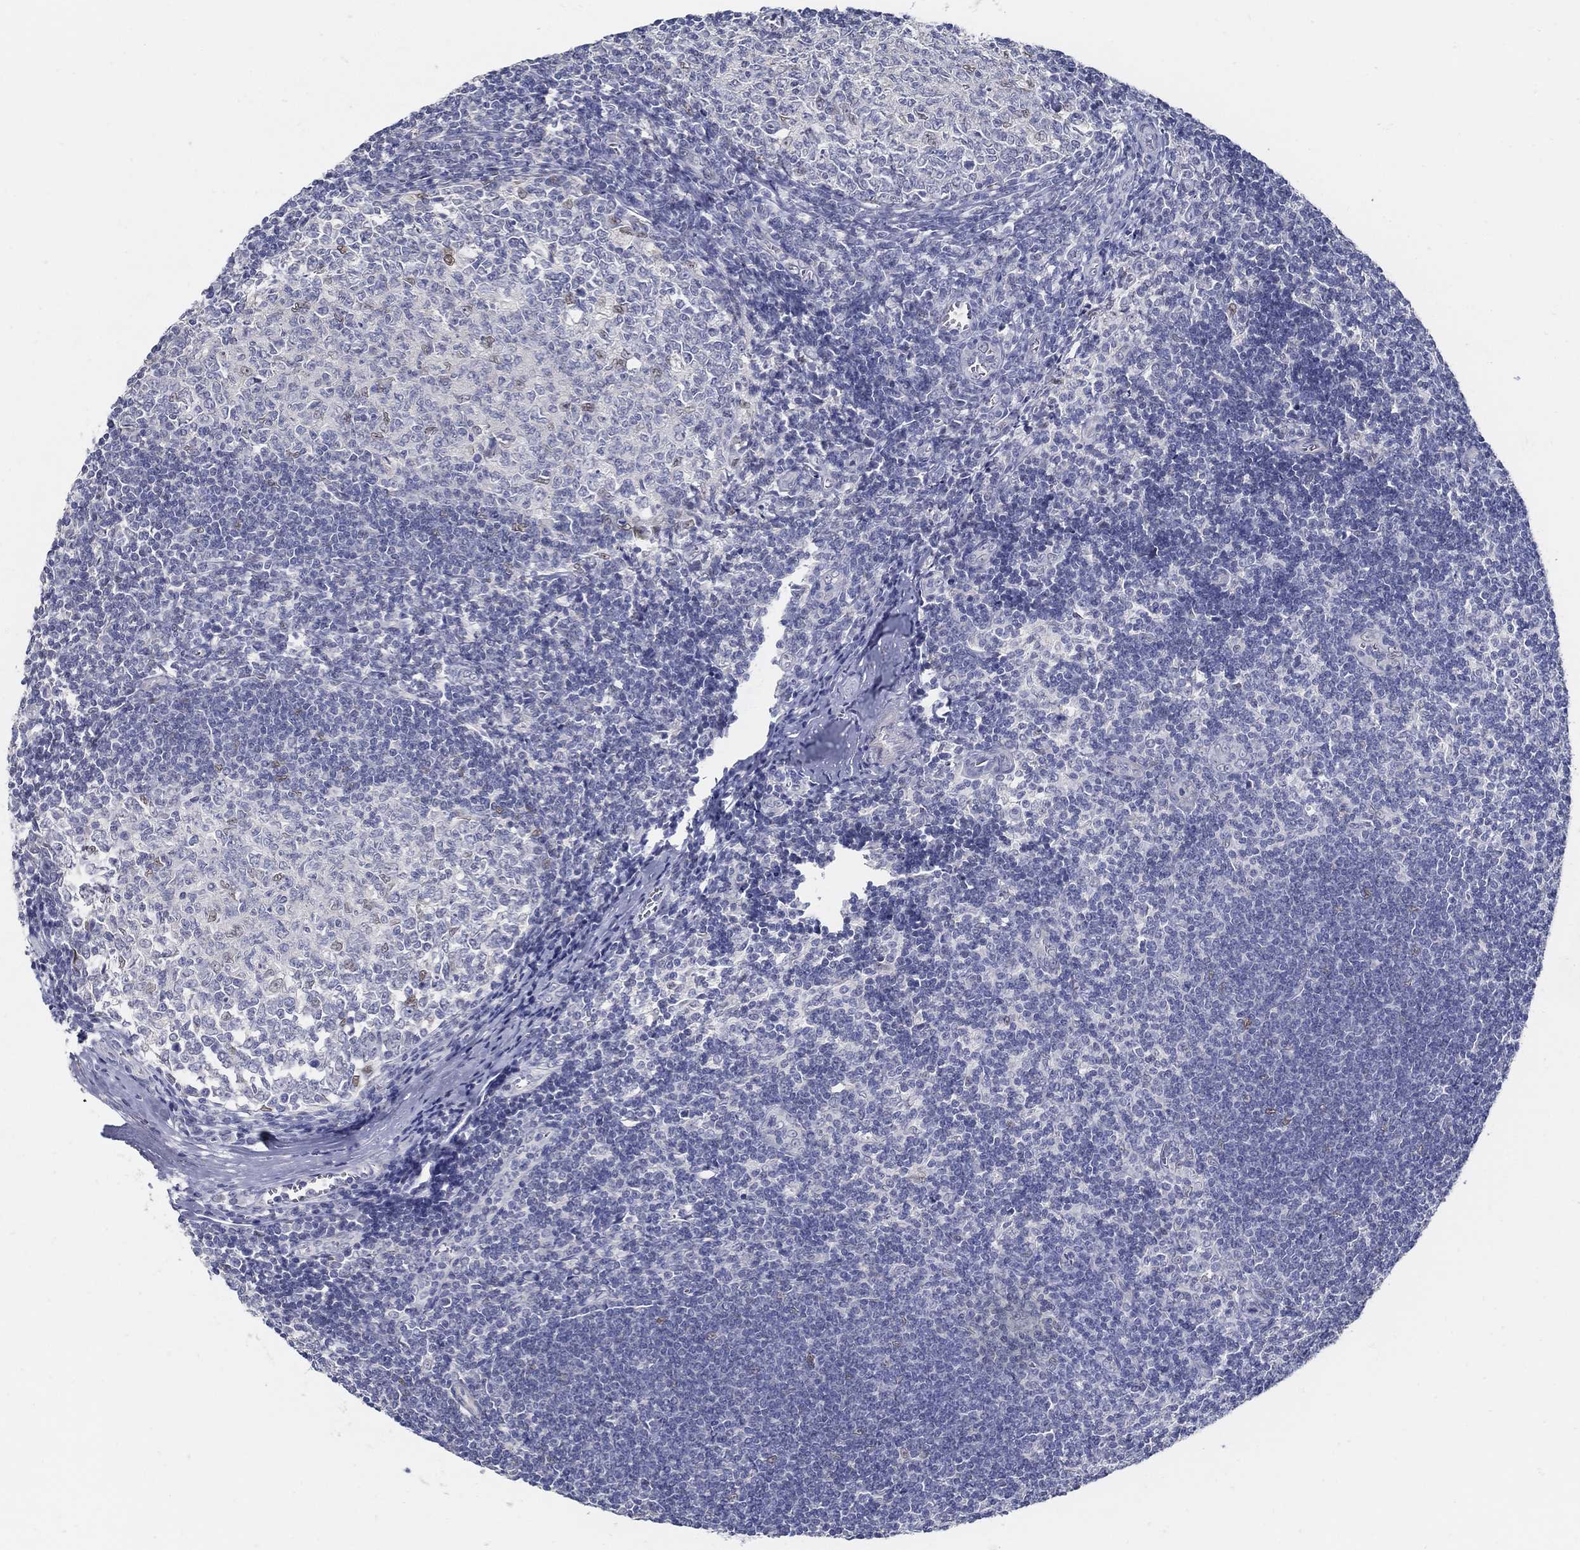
{"staining": {"intensity": "moderate", "quantity": "<25%", "location": "nuclear"}, "tissue": "tonsil", "cell_type": "Germinal center cells", "image_type": "normal", "snomed": [{"axis": "morphology", "description": "Normal tissue, NOS"}, {"axis": "topography", "description": "Tonsil"}], "caption": "A brown stain shows moderate nuclear staining of a protein in germinal center cells of benign human tonsil.", "gene": "USP29", "patient": {"sex": "male", "age": 33}}